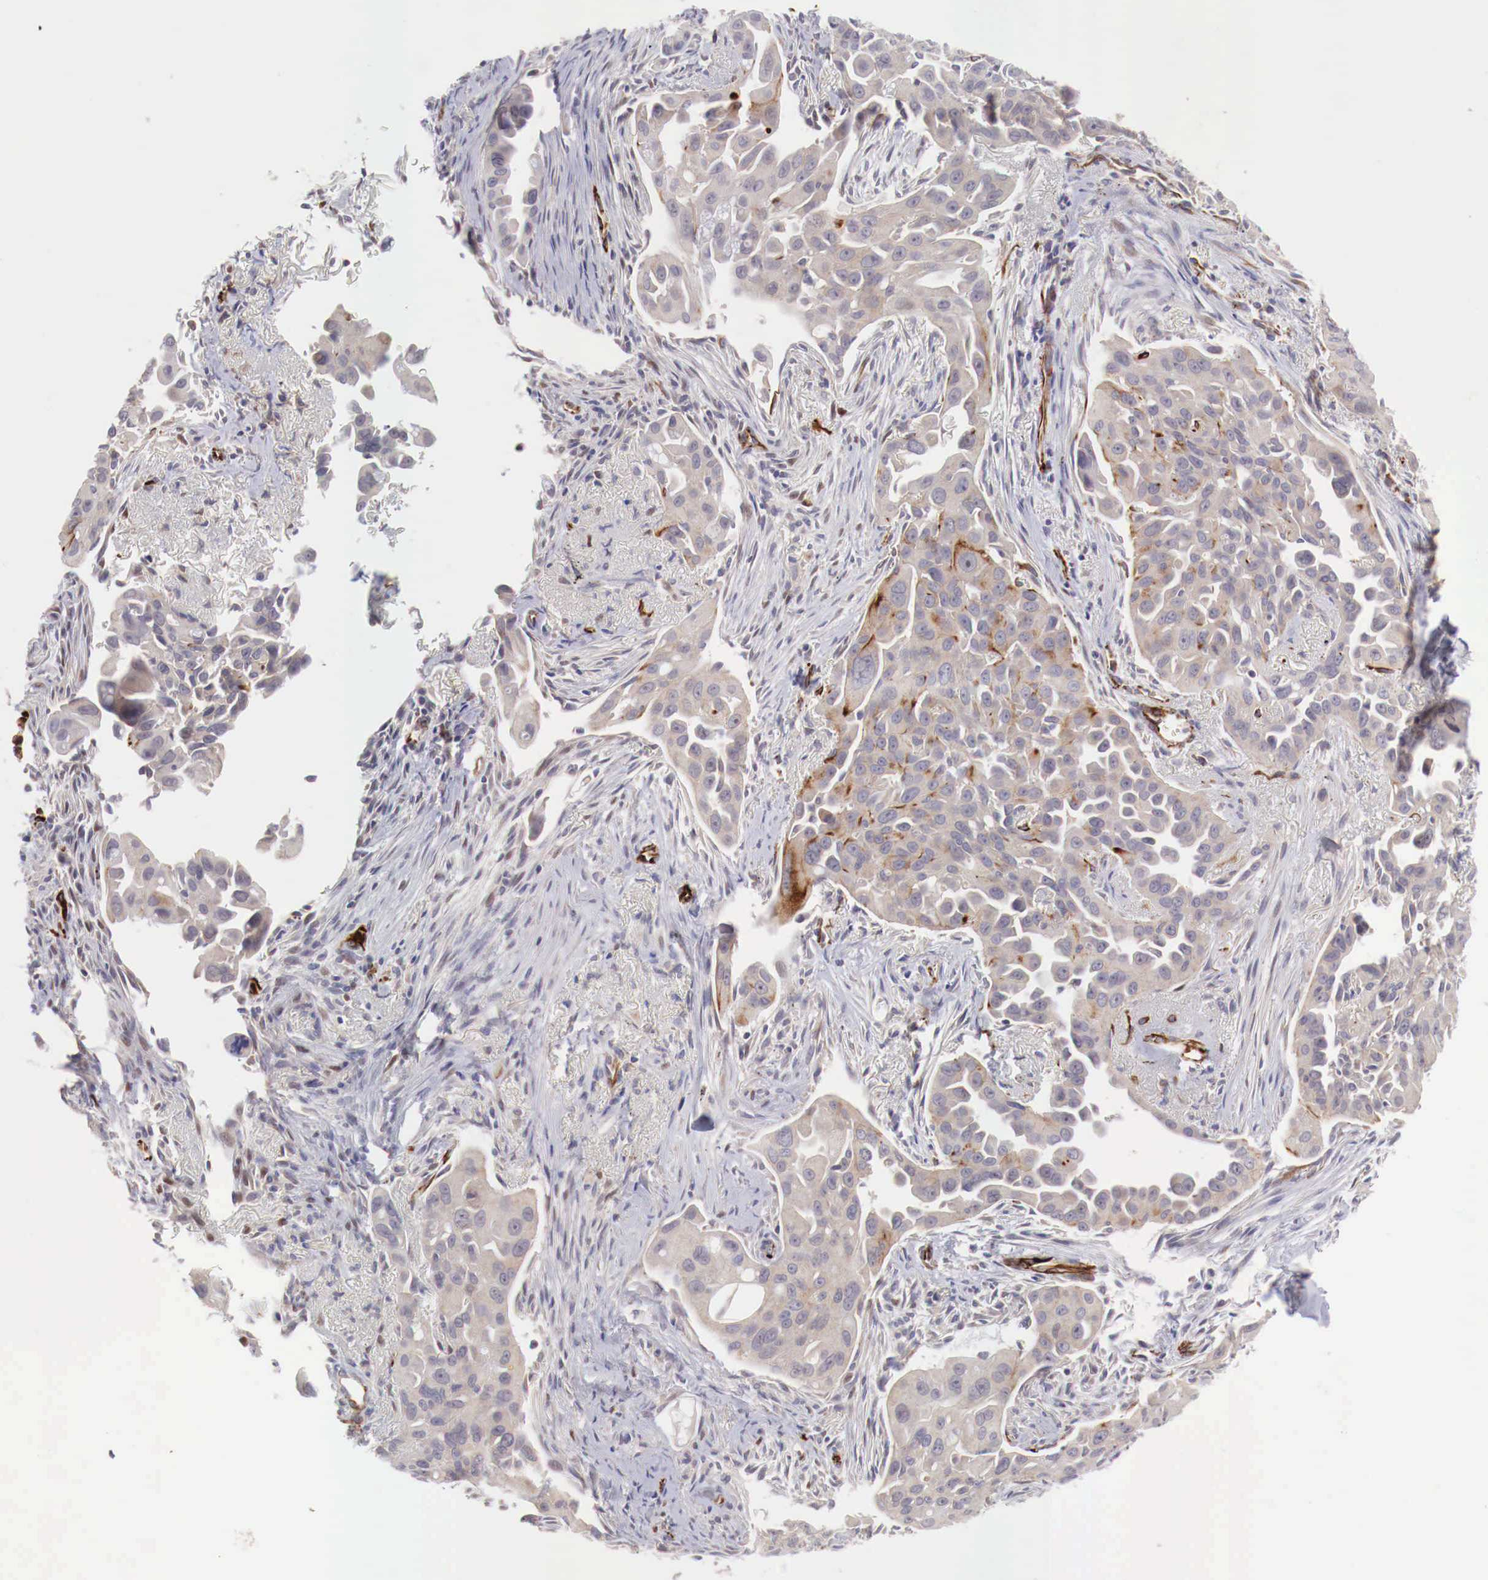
{"staining": {"intensity": "negative", "quantity": "none", "location": "none"}, "tissue": "lung cancer", "cell_type": "Tumor cells", "image_type": "cancer", "snomed": [{"axis": "morphology", "description": "Adenocarcinoma, NOS"}, {"axis": "topography", "description": "Lung"}], "caption": "Immunohistochemistry (IHC) image of neoplastic tissue: human lung cancer stained with DAB (3,3'-diaminobenzidine) displays no significant protein positivity in tumor cells.", "gene": "WT1", "patient": {"sex": "male", "age": 68}}